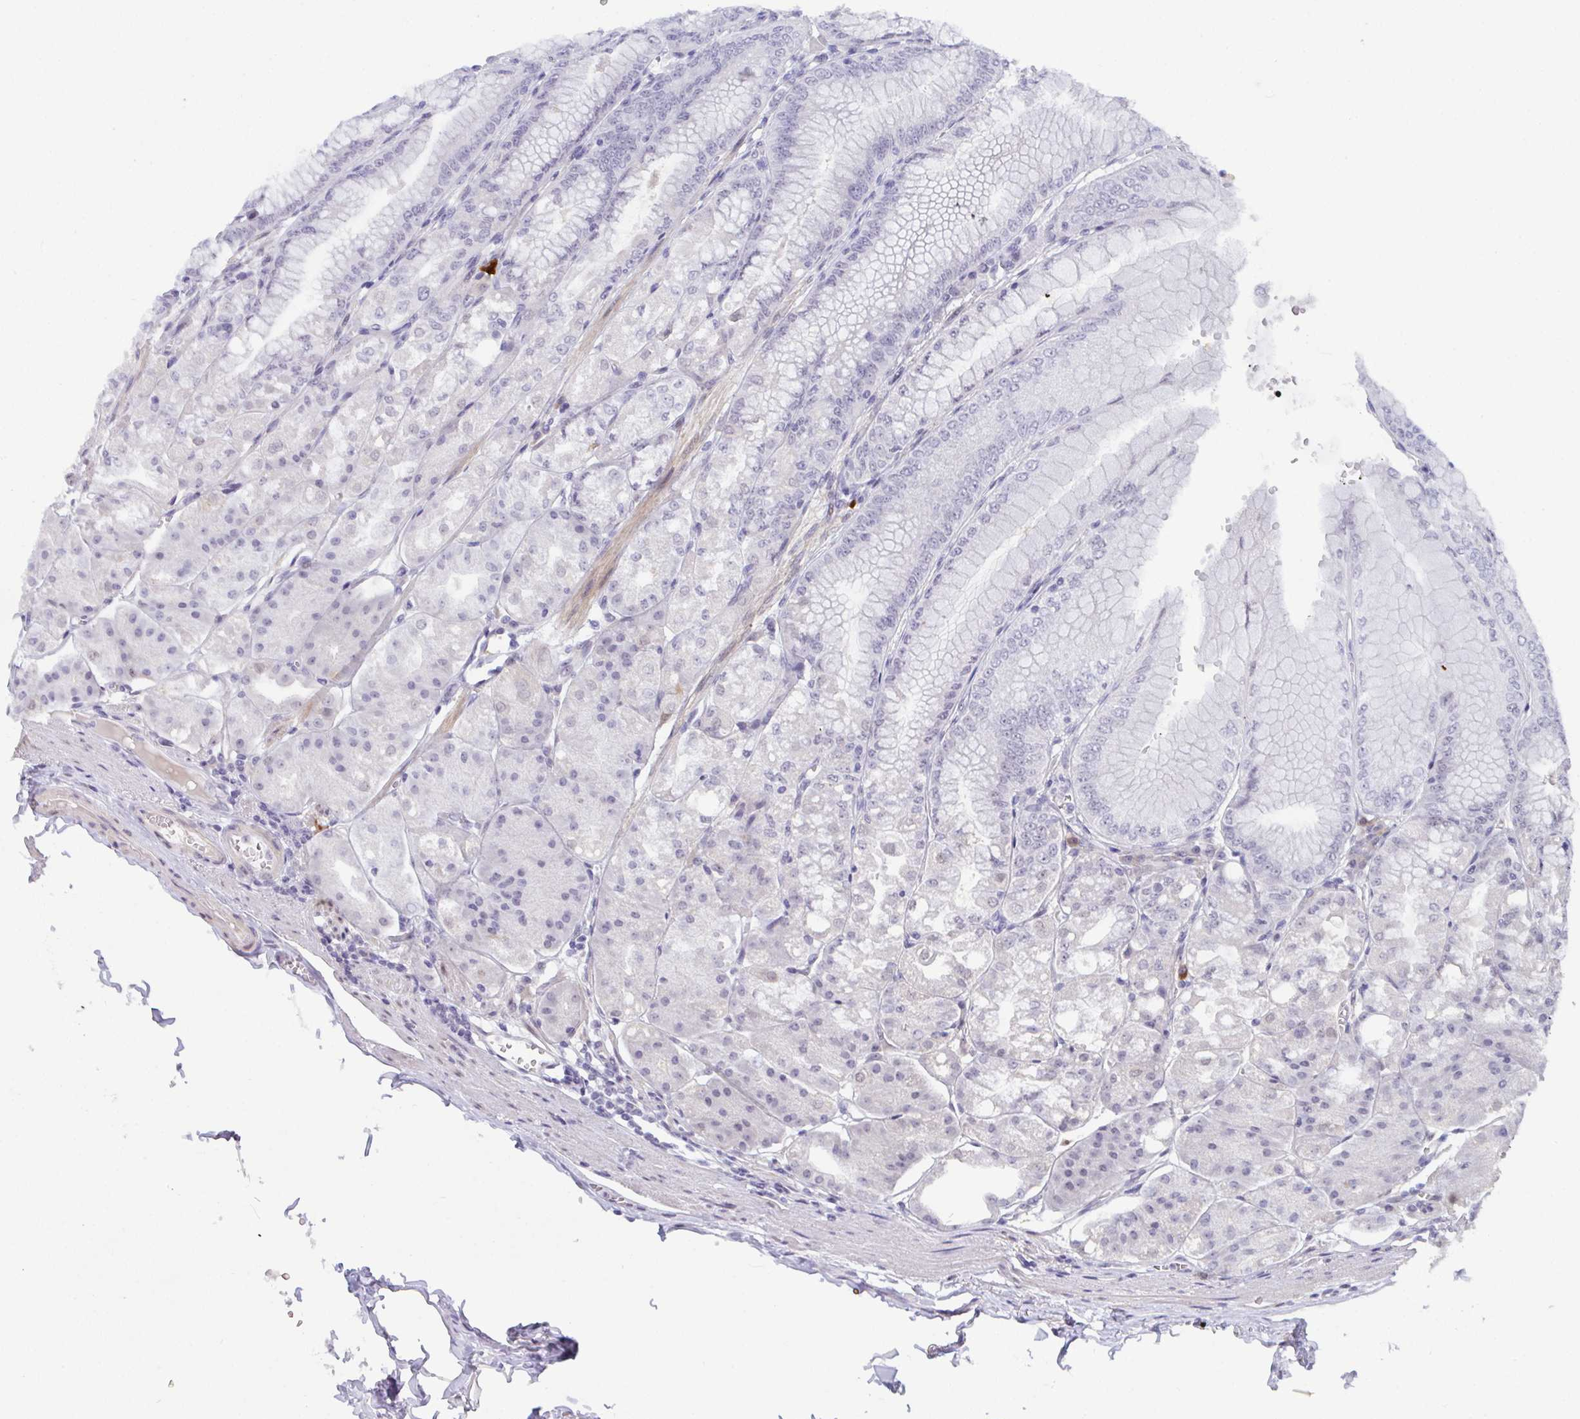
{"staining": {"intensity": "negative", "quantity": "none", "location": "none"}, "tissue": "stomach", "cell_type": "Glandular cells", "image_type": "normal", "snomed": [{"axis": "morphology", "description": "Normal tissue, NOS"}, {"axis": "topography", "description": "Stomach, lower"}], "caption": "An immunohistochemistry (IHC) micrograph of benign stomach is shown. There is no staining in glandular cells of stomach.", "gene": "USP35", "patient": {"sex": "male", "age": 71}}